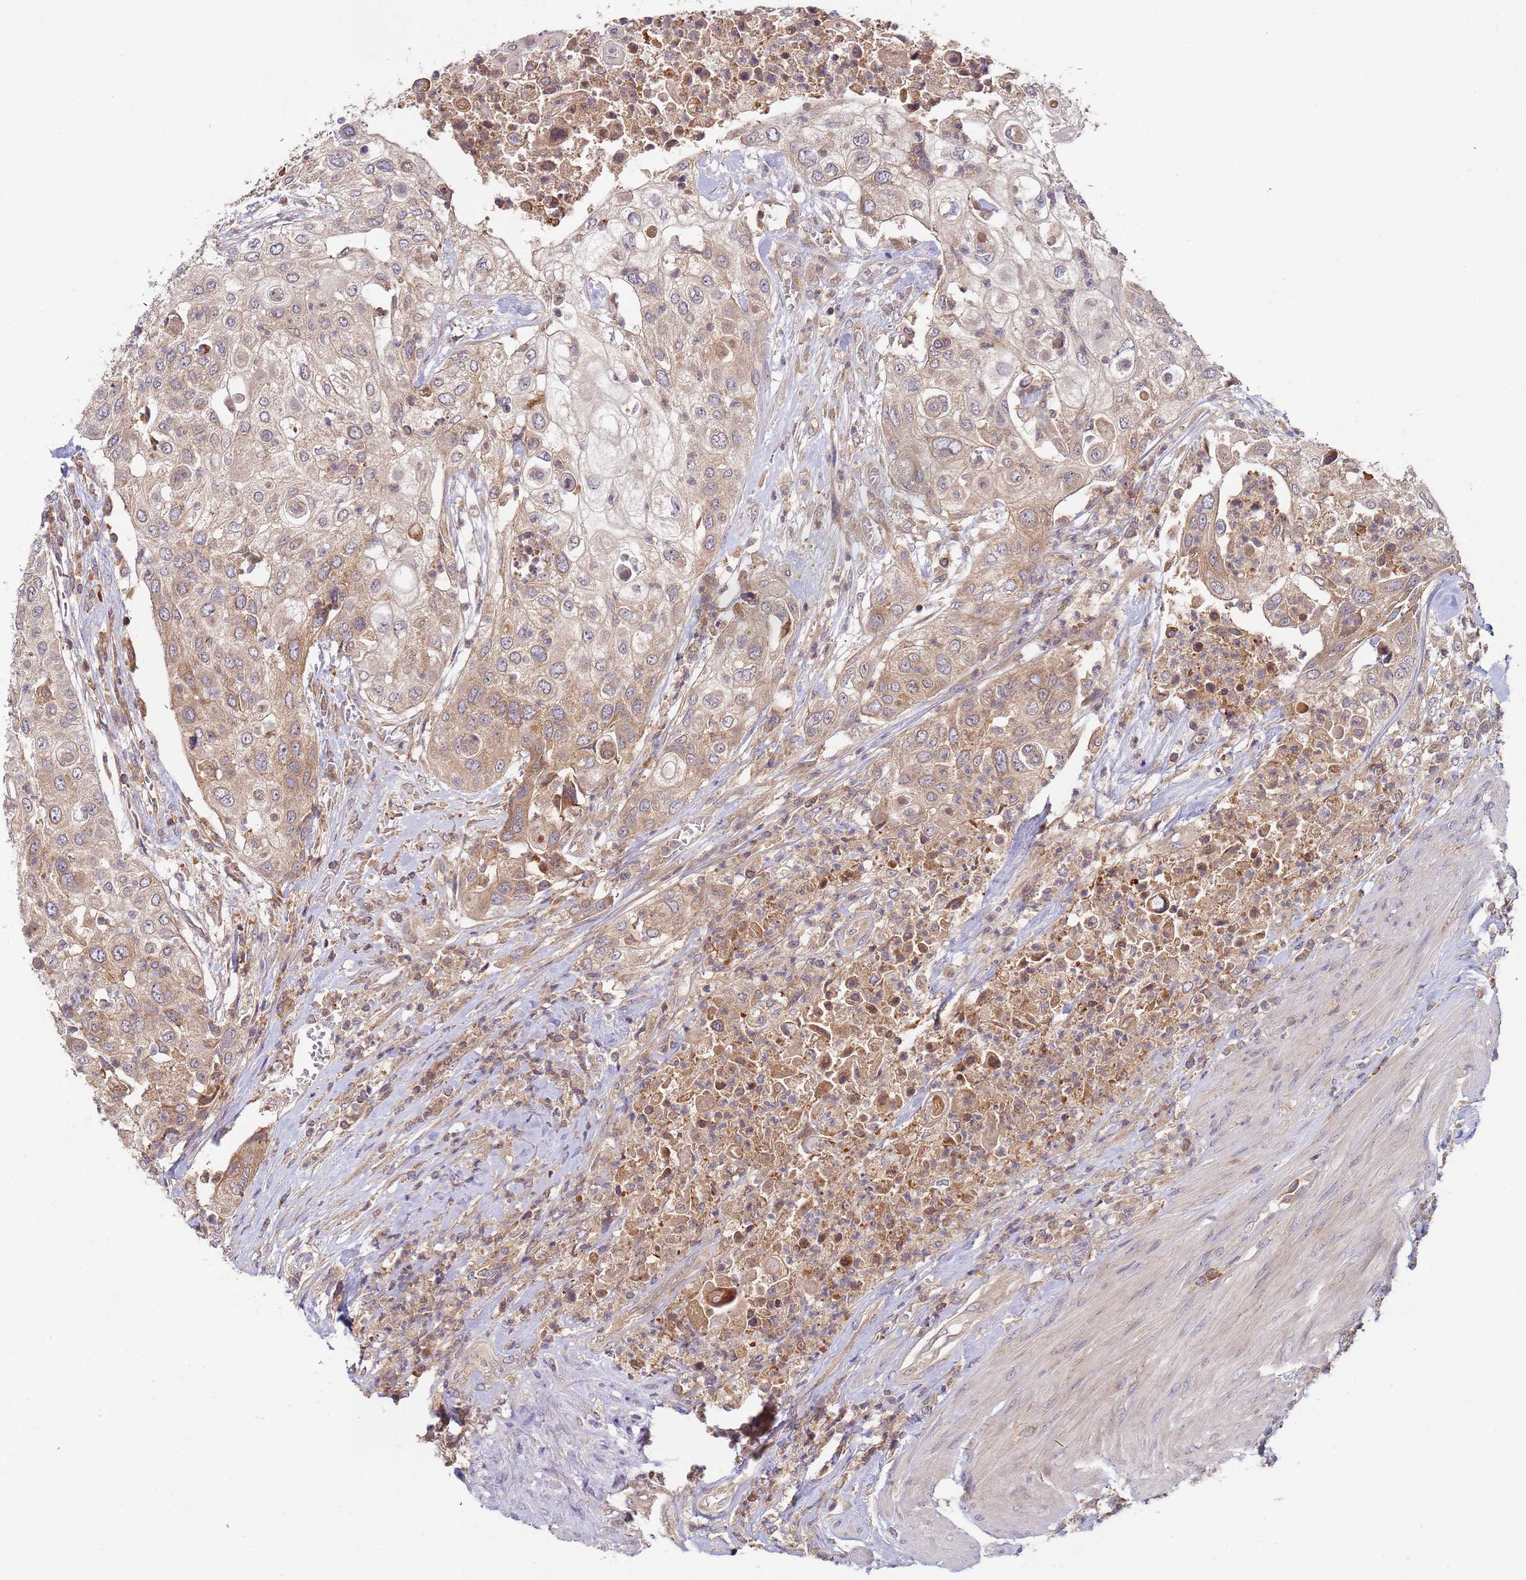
{"staining": {"intensity": "weak", "quantity": ">75%", "location": "cytoplasmic/membranous"}, "tissue": "urothelial cancer", "cell_type": "Tumor cells", "image_type": "cancer", "snomed": [{"axis": "morphology", "description": "Urothelial carcinoma, High grade"}, {"axis": "topography", "description": "Urinary bladder"}], "caption": "There is low levels of weak cytoplasmic/membranous staining in tumor cells of urothelial carcinoma (high-grade), as demonstrated by immunohistochemical staining (brown color).", "gene": "OR5A2", "patient": {"sex": "female", "age": 79}}